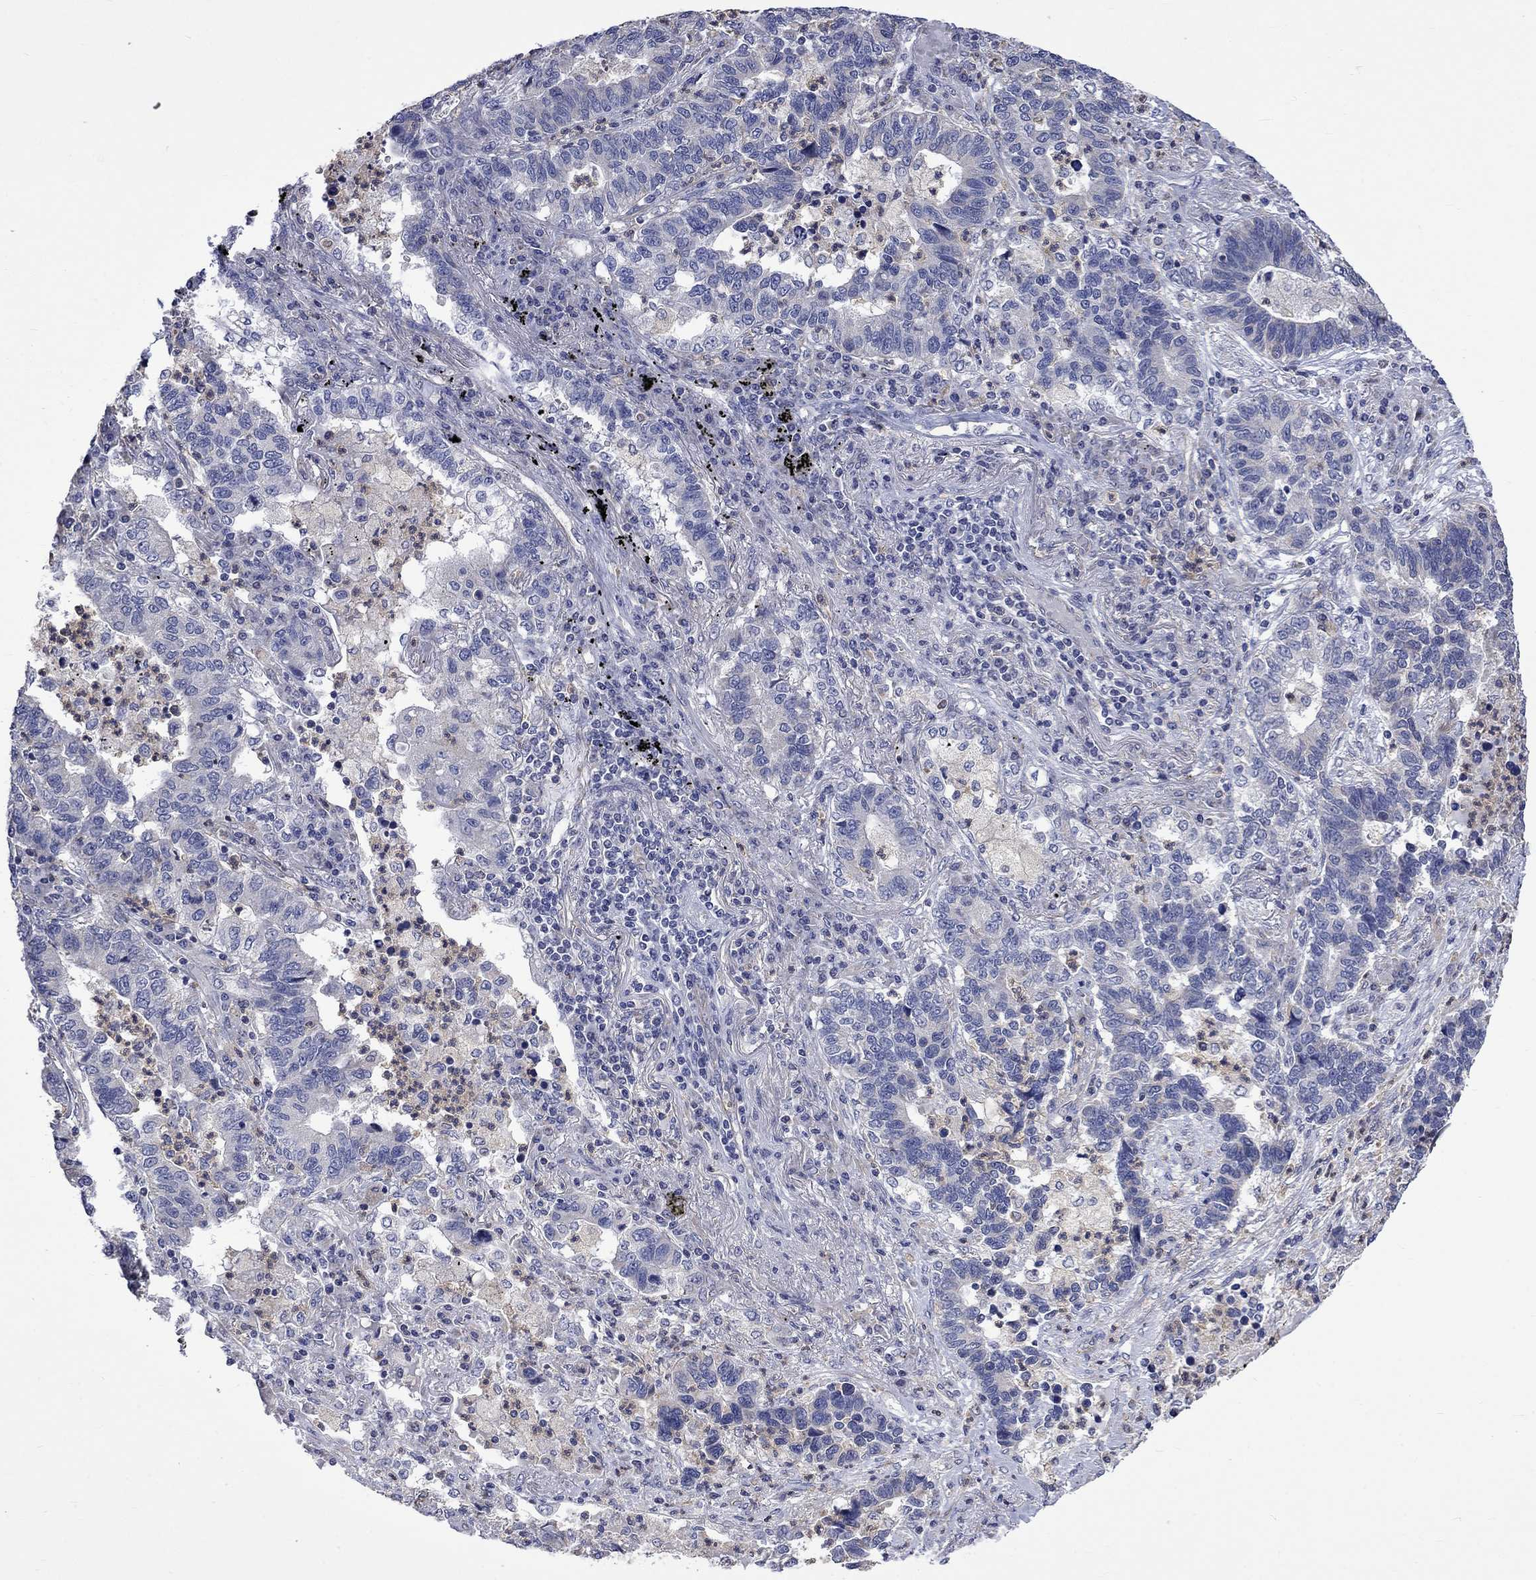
{"staining": {"intensity": "negative", "quantity": "none", "location": "none"}, "tissue": "lung cancer", "cell_type": "Tumor cells", "image_type": "cancer", "snomed": [{"axis": "morphology", "description": "Adenocarcinoma, NOS"}, {"axis": "topography", "description": "Lung"}], "caption": "DAB immunohistochemical staining of lung adenocarcinoma displays no significant staining in tumor cells.", "gene": "CAMKK2", "patient": {"sex": "female", "age": 57}}